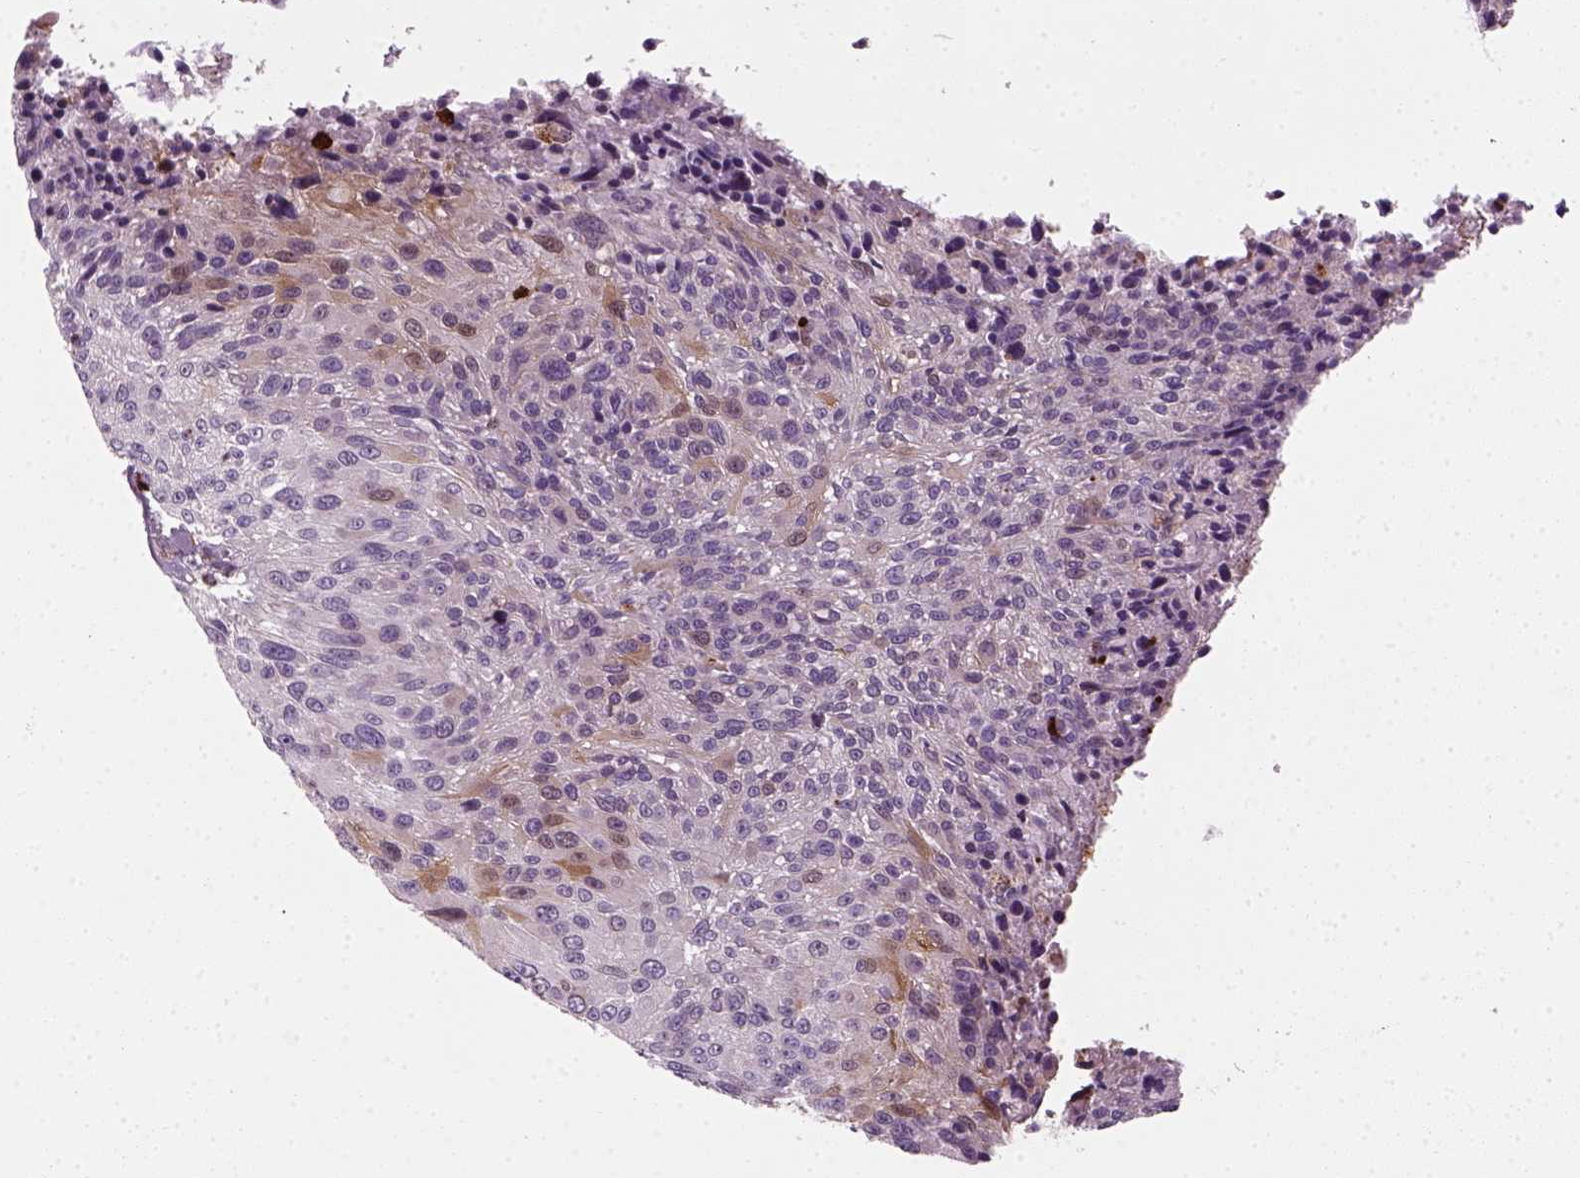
{"staining": {"intensity": "moderate", "quantity": "<25%", "location": "cytoplasmic/membranous"}, "tissue": "urothelial cancer", "cell_type": "Tumor cells", "image_type": "cancer", "snomed": [{"axis": "morphology", "description": "Urothelial carcinoma, NOS"}, {"axis": "topography", "description": "Urinary bladder"}], "caption": "This is an image of IHC staining of transitional cell carcinoma, which shows moderate expression in the cytoplasmic/membranous of tumor cells.", "gene": "NUDT16L1", "patient": {"sex": "male", "age": 55}}